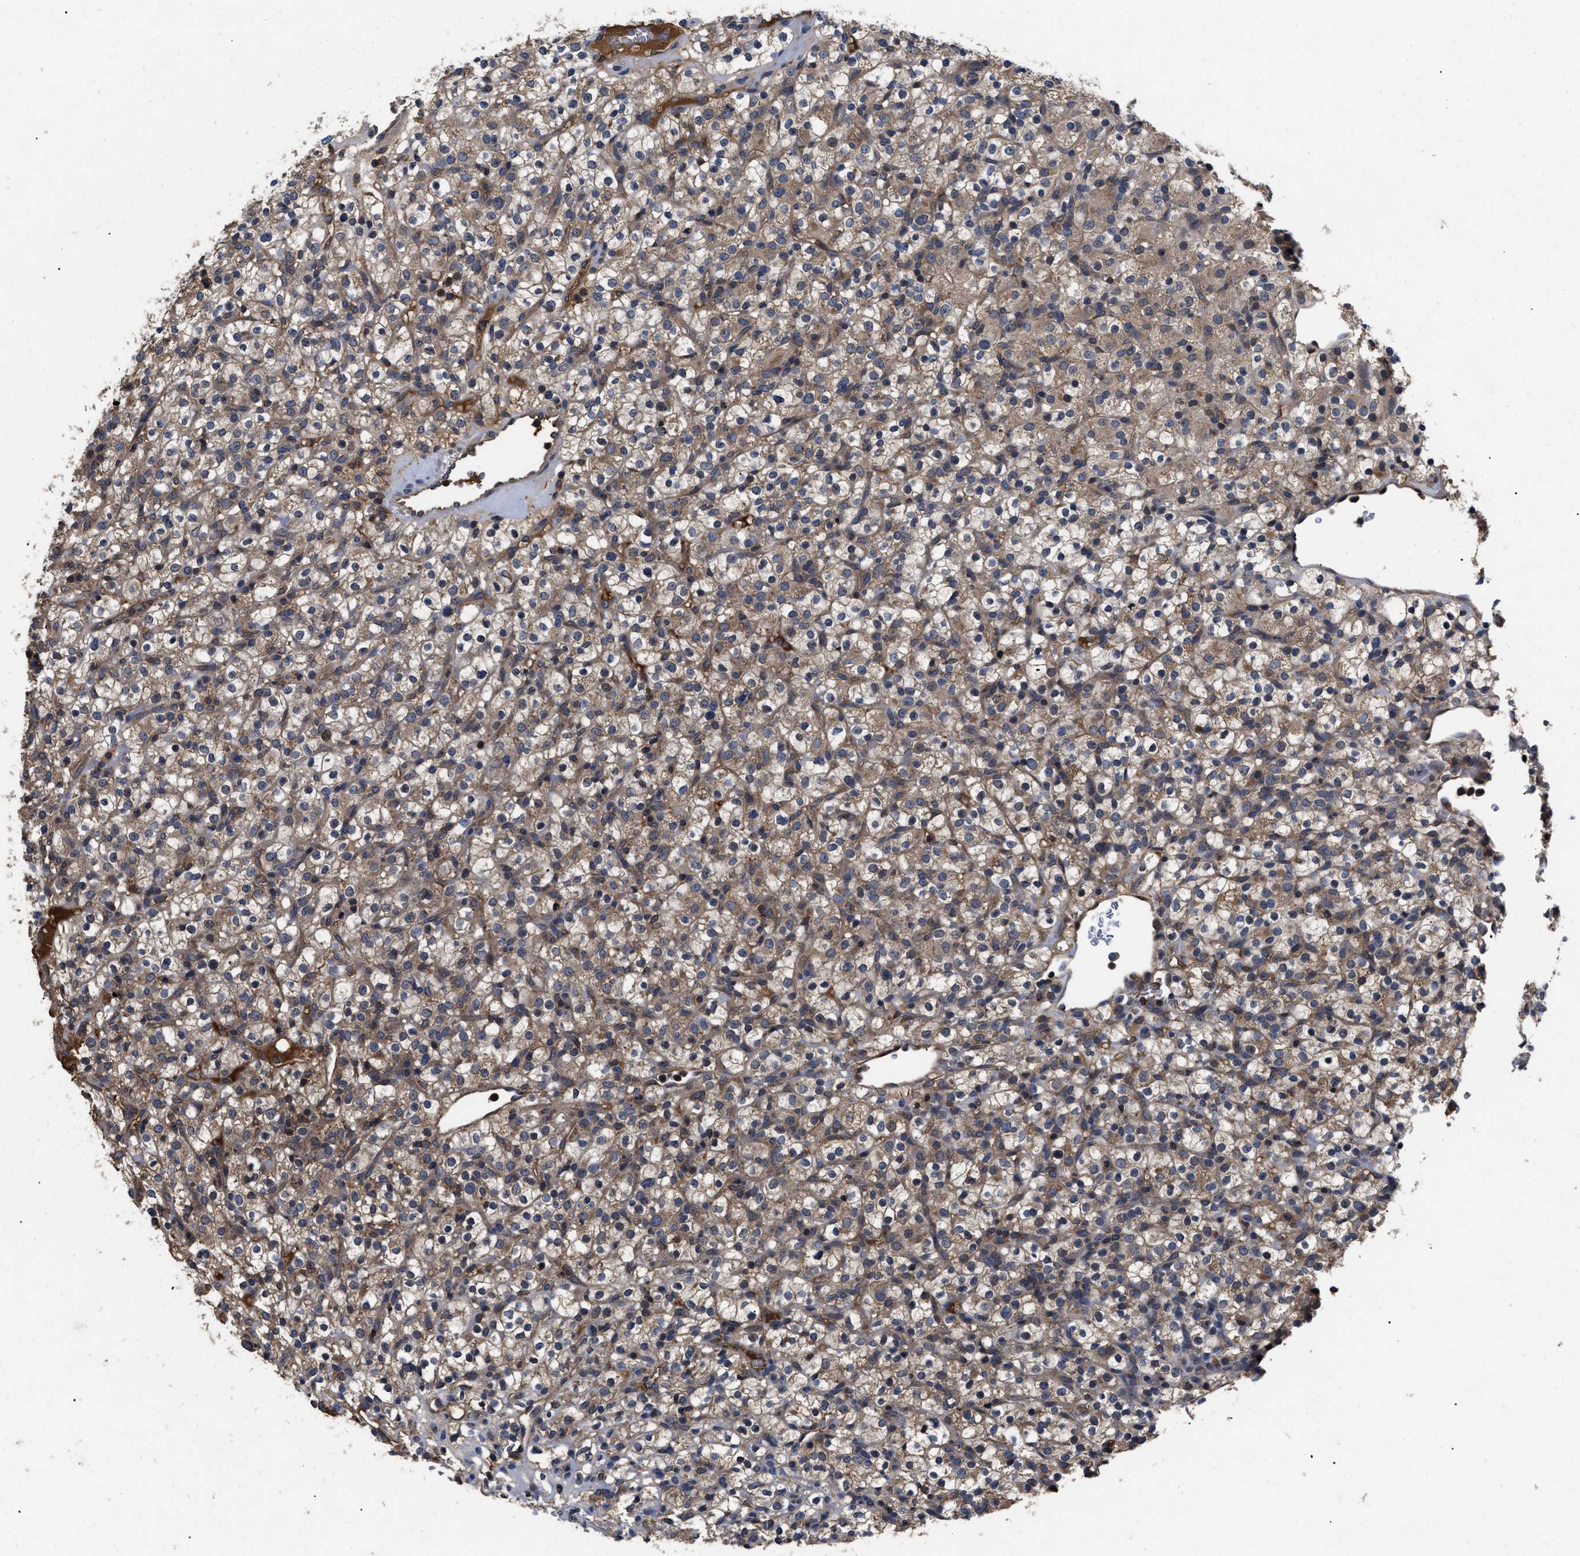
{"staining": {"intensity": "moderate", "quantity": ">75%", "location": "cytoplasmic/membranous"}, "tissue": "renal cancer", "cell_type": "Tumor cells", "image_type": "cancer", "snomed": [{"axis": "morphology", "description": "Normal tissue, NOS"}, {"axis": "morphology", "description": "Adenocarcinoma, NOS"}, {"axis": "topography", "description": "Kidney"}], "caption": "Immunohistochemical staining of renal cancer exhibits medium levels of moderate cytoplasmic/membranous staining in approximately >75% of tumor cells.", "gene": "LRRC3", "patient": {"sex": "female", "age": 72}}